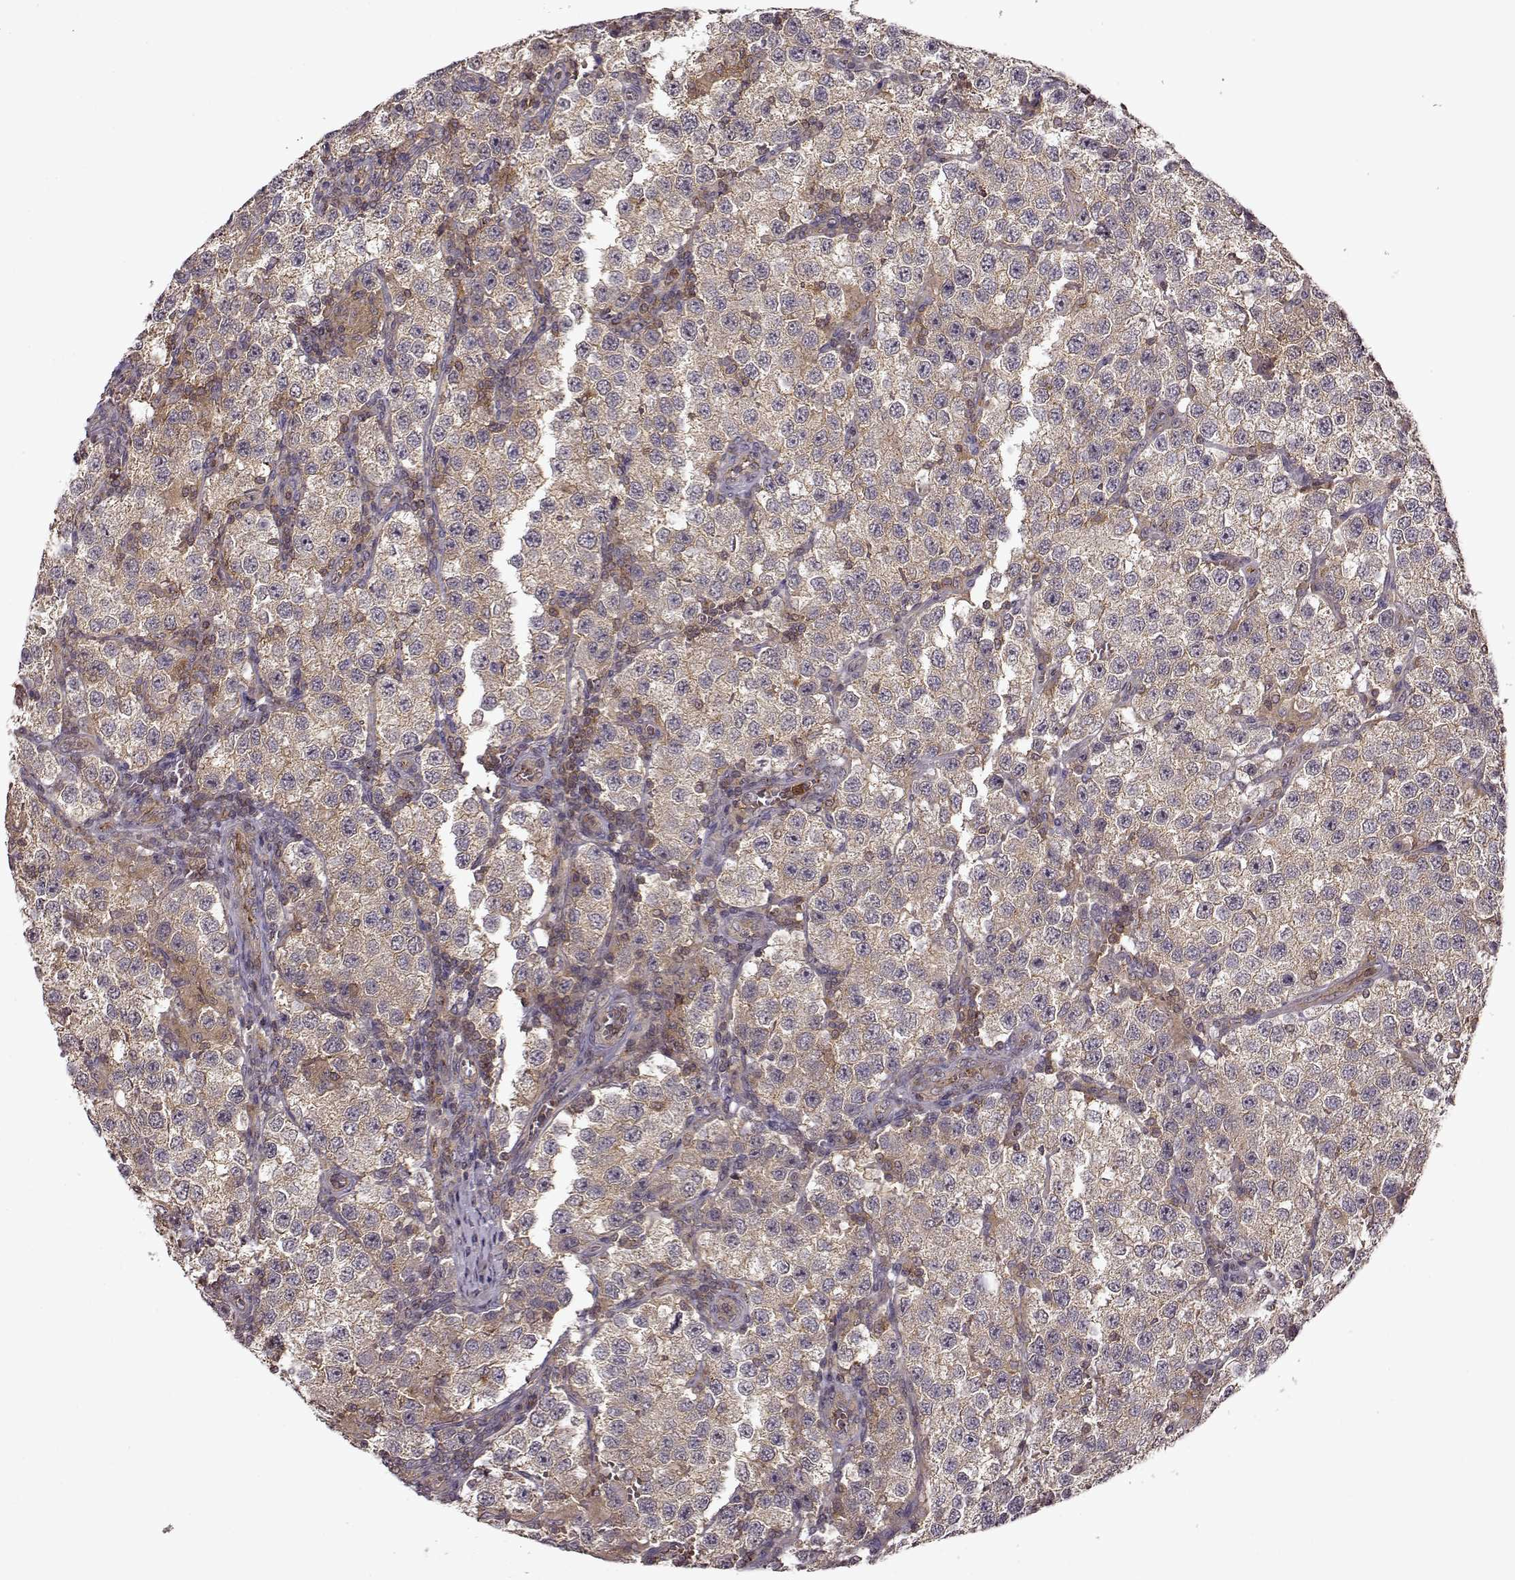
{"staining": {"intensity": "weak", "quantity": ">75%", "location": "cytoplasmic/membranous"}, "tissue": "testis cancer", "cell_type": "Tumor cells", "image_type": "cancer", "snomed": [{"axis": "morphology", "description": "Seminoma, NOS"}, {"axis": "topography", "description": "Testis"}], "caption": "Tumor cells reveal low levels of weak cytoplasmic/membranous expression in approximately >75% of cells in testis seminoma. (IHC, brightfield microscopy, high magnification).", "gene": "IFRD2", "patient": {"sex": "male", "age": 37}}